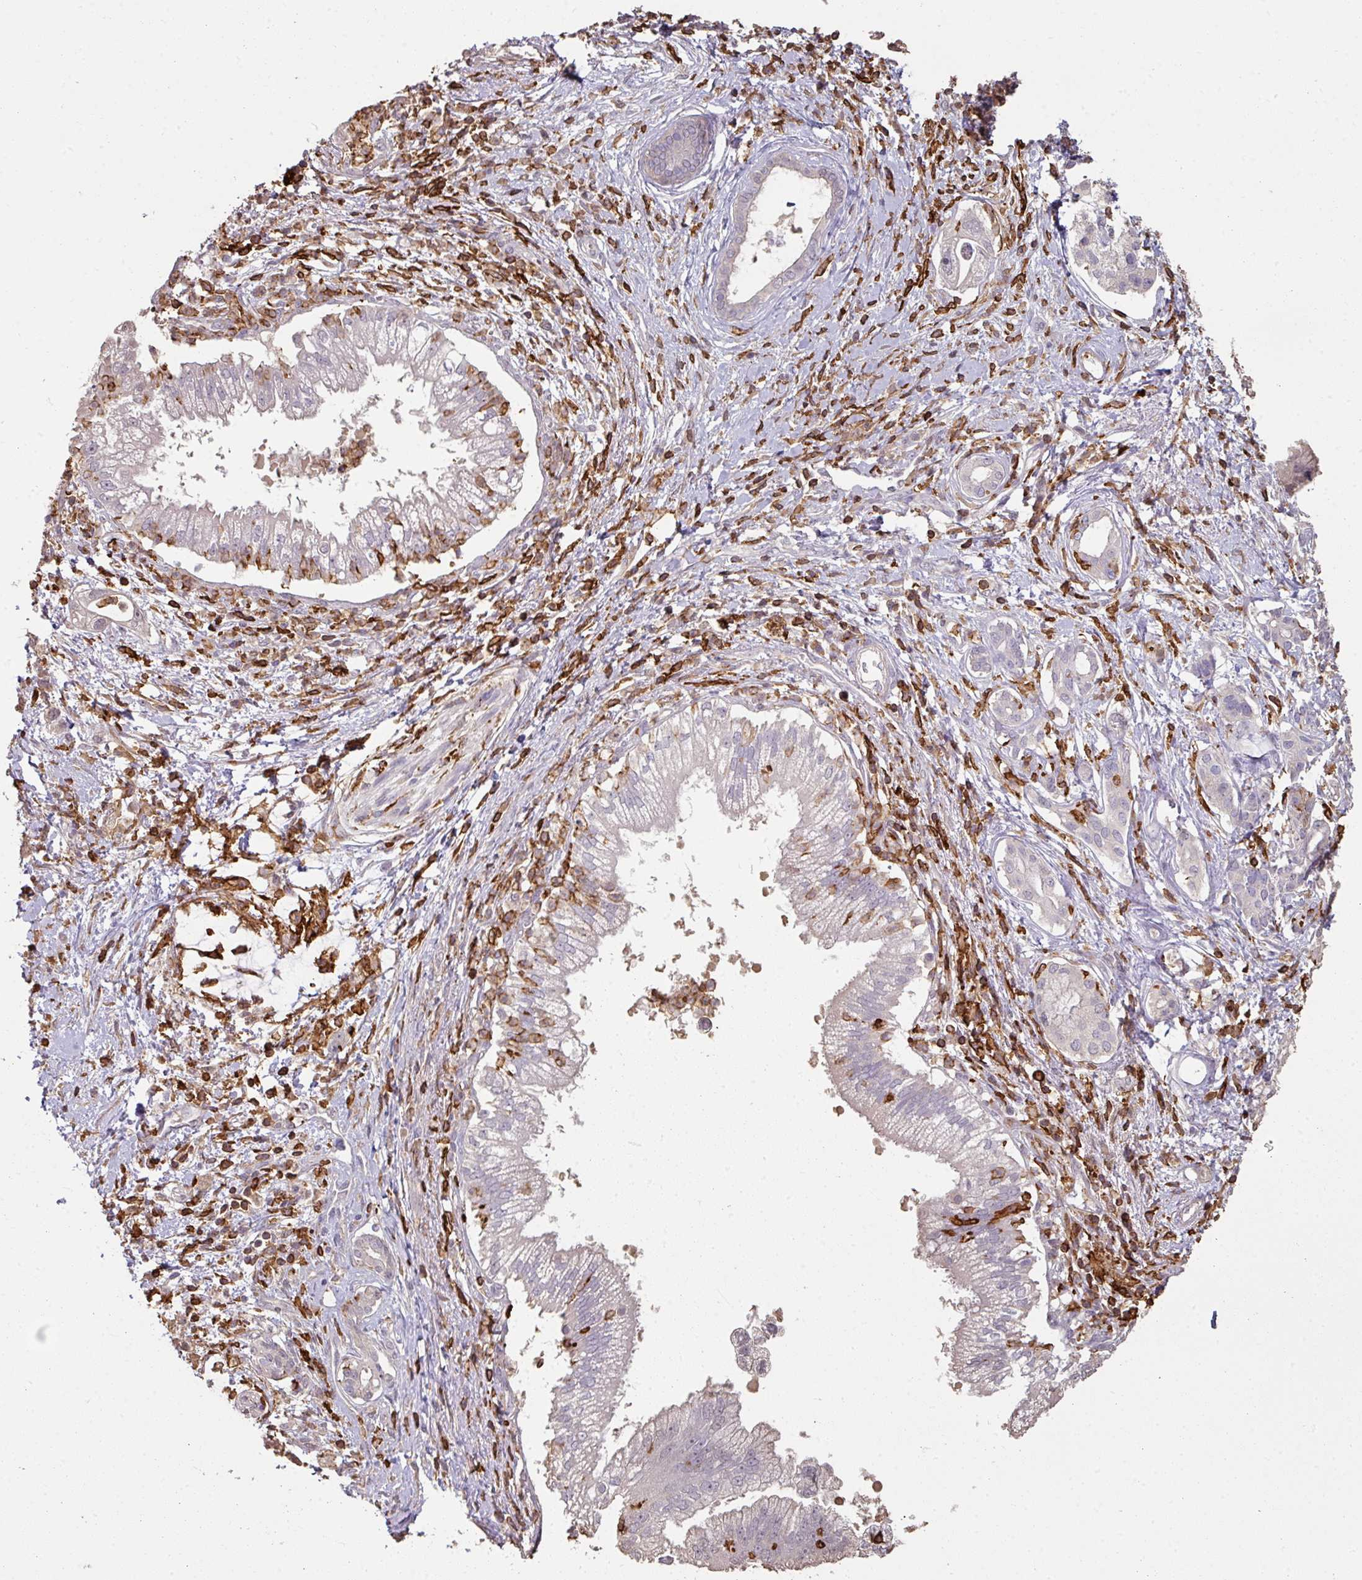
{"staining": {"intensity": "negative", "quantity": "none", "location": "none"}, "tissue": "pancreatic cancer", "cell_type": "Tumor cells", "image_type": "cancer", "snomed": [{"axis": "morphology", "description": "Adenocarcinoma, NOS"}, {"axis": "topography", "description": "Pancreas"}], "caption": "The photomicrograph reveals no staining of tumor cells in adenocarcinoma (pancreatic).", "gene": "OLFML2B", "patient": {"sex": "male", "age": 70}}